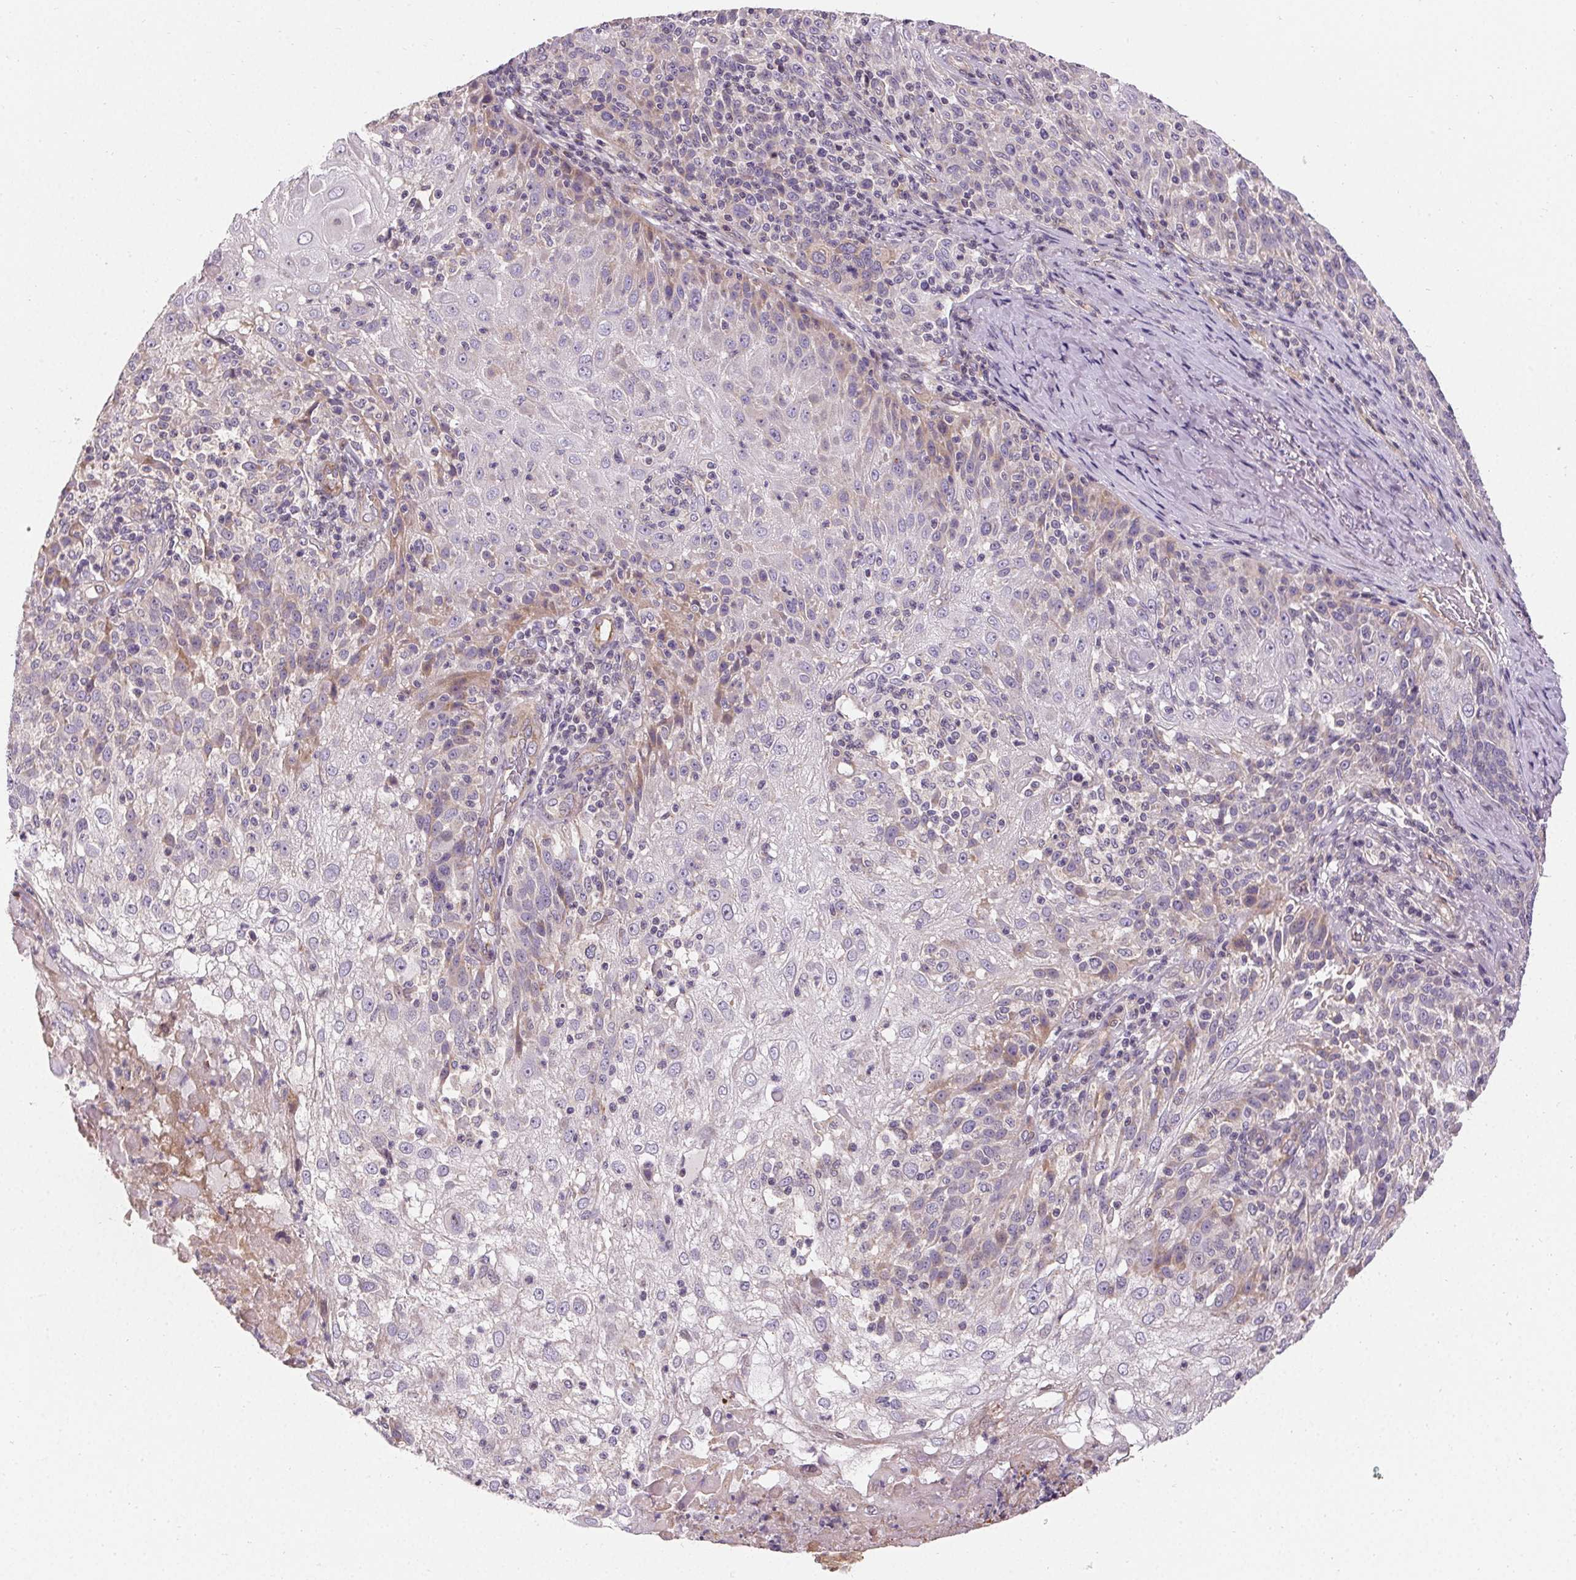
{"staining": {"intensity": "negative", "quantity": "none", "location": "none"}, "tissue": "skin cancer", "cell_type": "Tumor cells", "image_type": "cancer", "snomed": [{"axis": "morphology", "description": "Normal tissue, NOS"}, {"axis": "morphology", "description": "Squamous cell carcinoma, NOS"}, {"axis": "topography", "description": "Skin"}], "caption": "Skin cancer was stained to show a protein in brown. There is no significant staining in tumor cells.", "gene": "APLP1", "patient": {"sex": "female", "age": 83}}